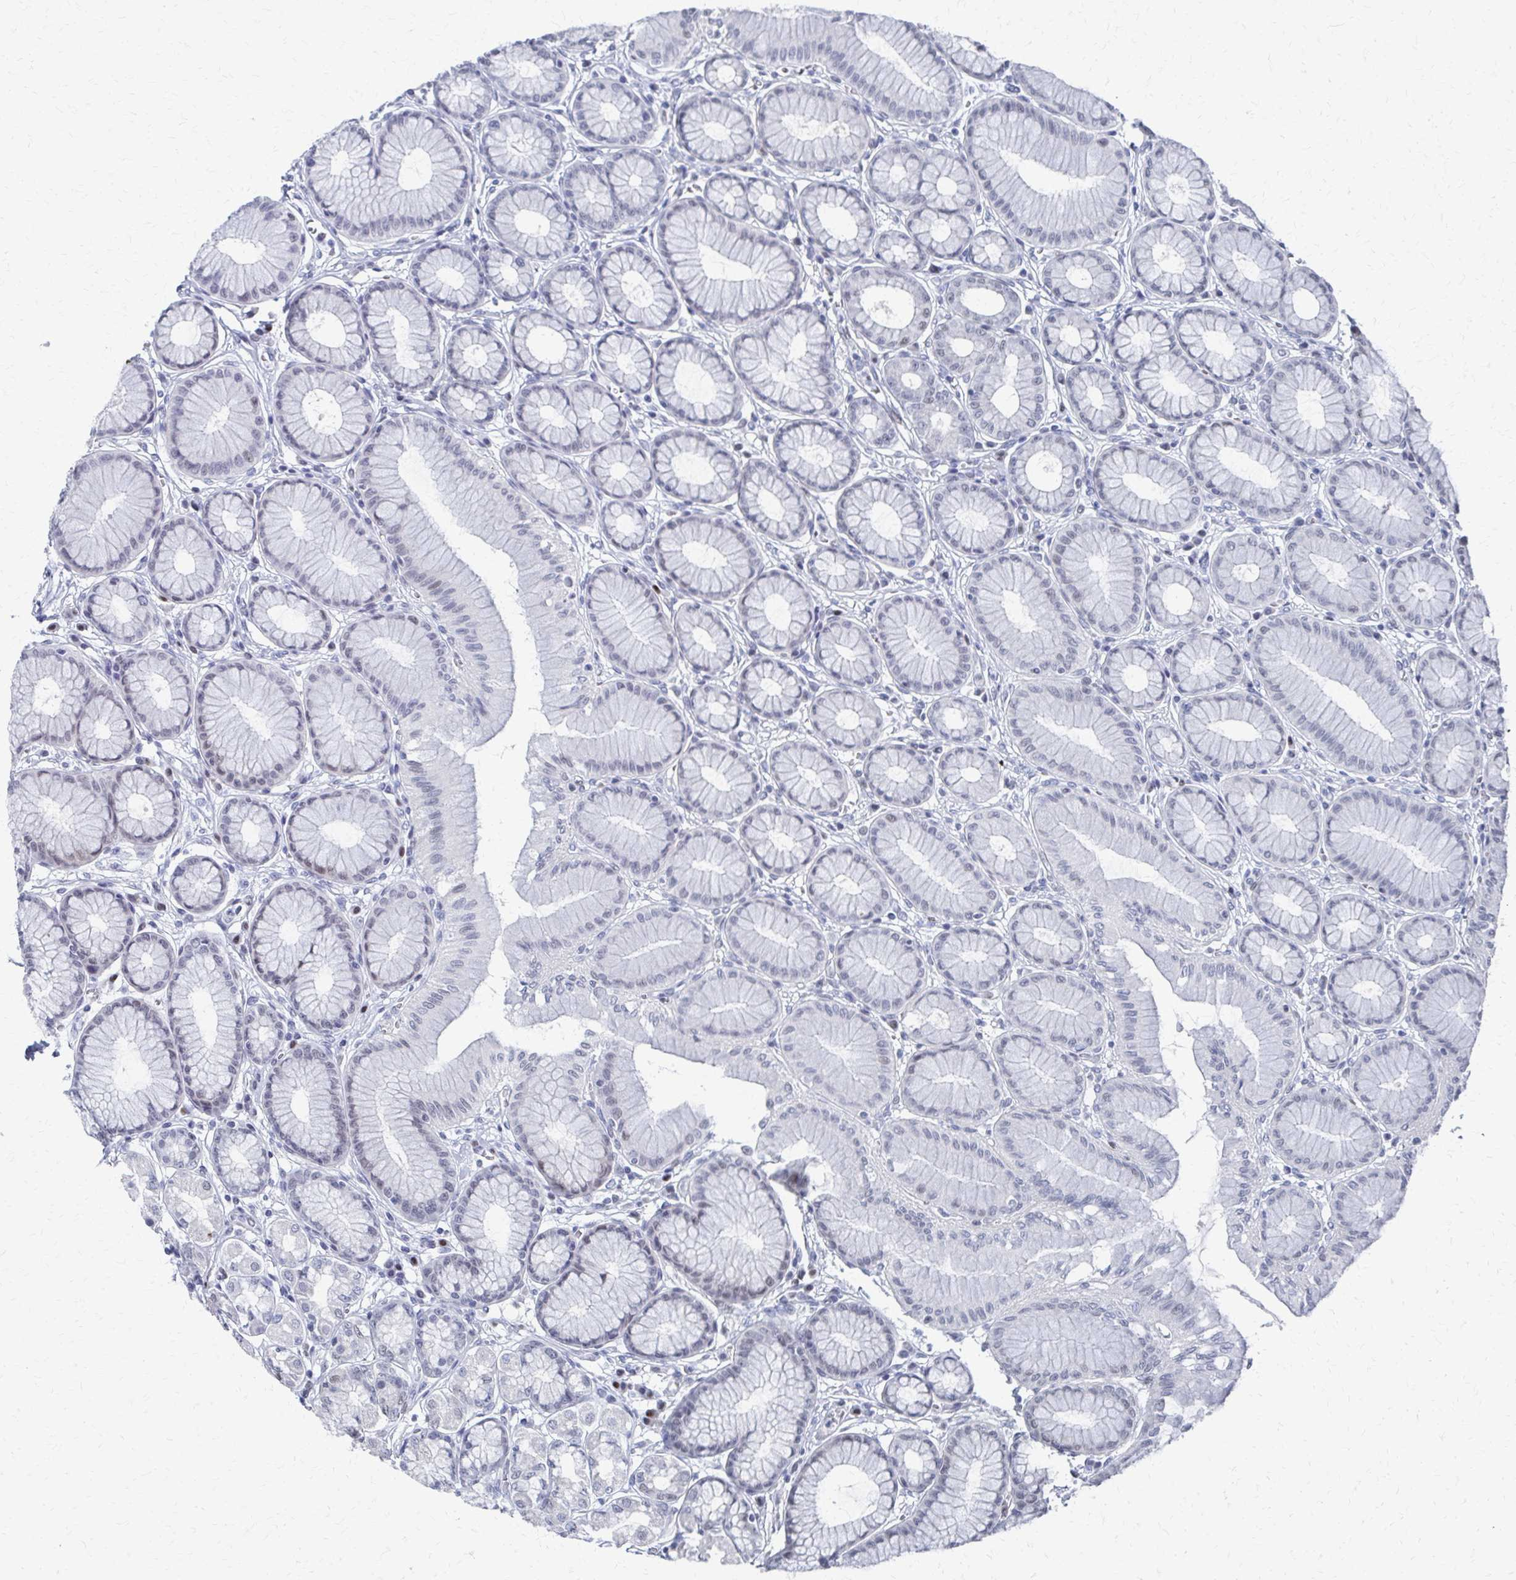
{"staining": {"intensity": "weak", "quantity": "<25%", "location": "nuclear"}, "tissue": "stomach", "cell_type": "Glandular cells", "image_type": "normal", "snomed": [{"axis": "morphology", "description": "Normal tissue, NOS"}, {"axis": "topography", "description": "Stomach"}, {"axis": "topography", "description": "Stomach, lower"}], "caption": "An image of human stomach is negative for staining in glandular cells. (Stains: DAB (3,3'-diaminobenzidine) immunohistochemistry (IHC) with hematoxylin counter stain, Microscopy: brightfield microscopy at high magnification).", "gene": "CDIN1", "patient": {"sex": "male", "age": 76}}